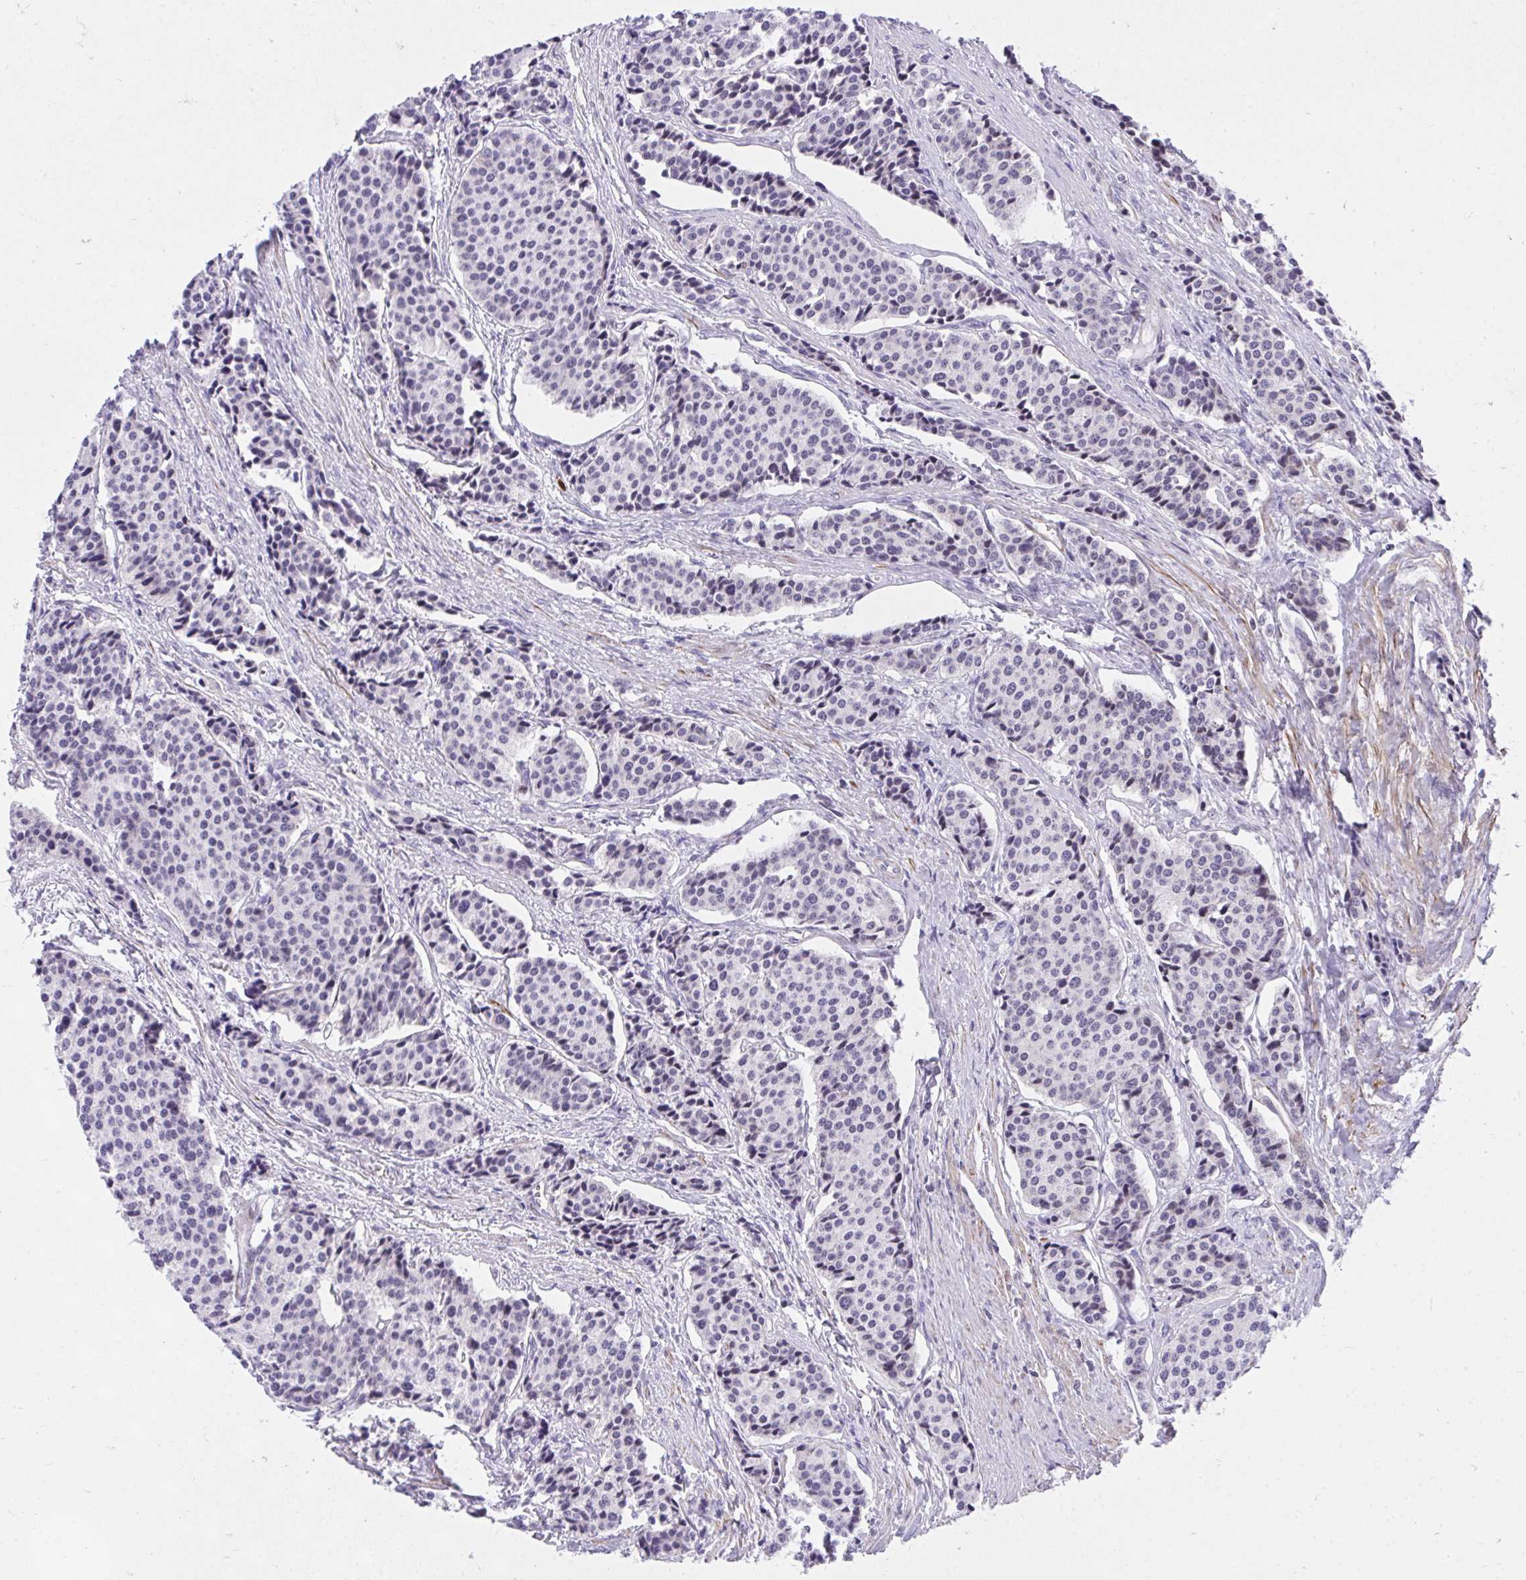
{"staining": {"intensity": "negative", "quantity": "none", "location": "none"}, "tissue": "carcinoid", "cell_type": "Tumor cells", "image_type": "cancer", "snomed": [{"axis": "morphology", "description": "Carcinoid, malignant, NOS"}, {"axis": "topography", "description": "Small intestine"}], "caption": "Histopathology image shows no significant protein staining in tumor cells of carcinoid.", "gene": "KCNN4", "patient": {"sex": "male", "age": 73}}